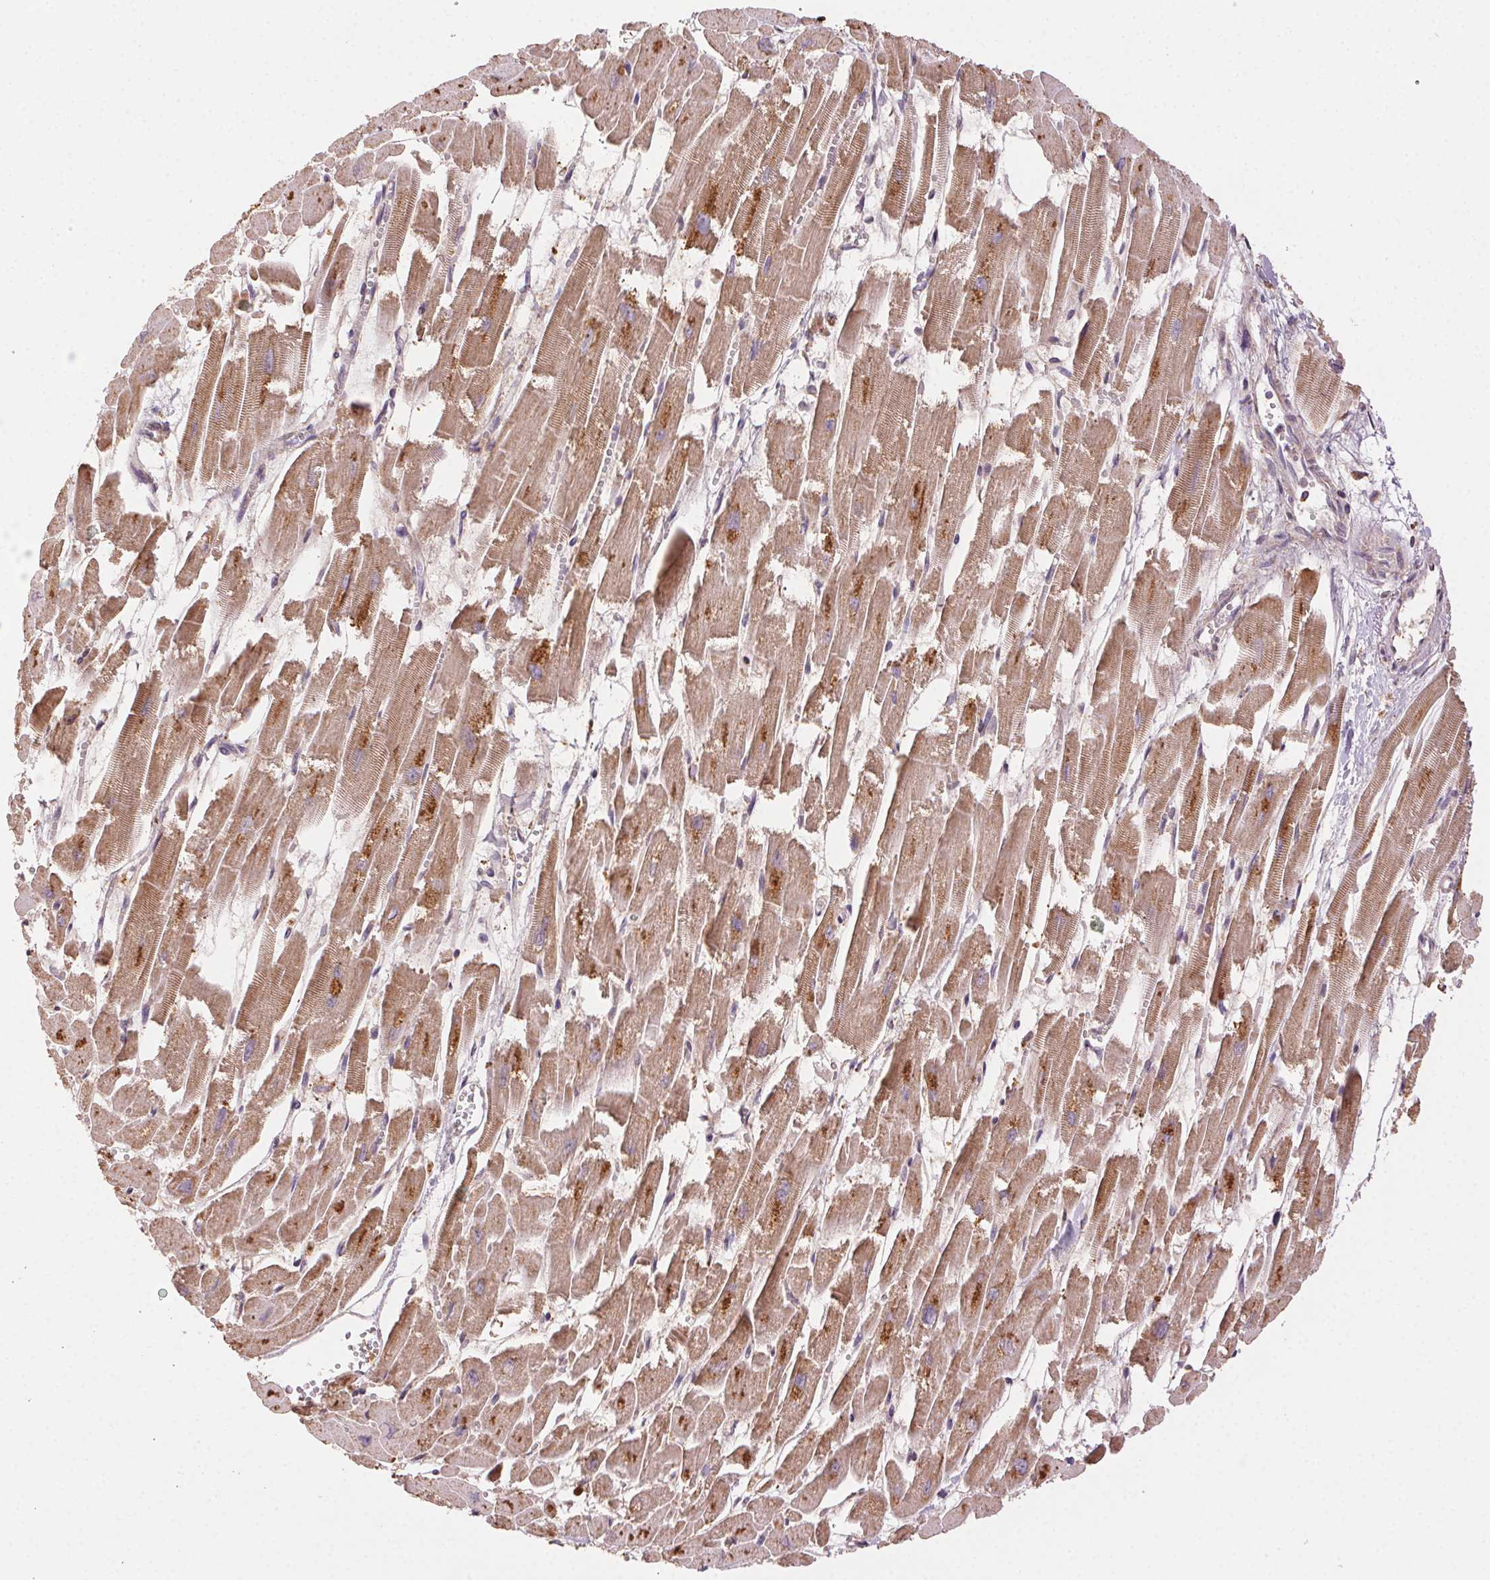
{"staining": {"intensity": "moderate", "quantity": ">75%", "location": "cytoplasmic/membranous"}, "tissue": "heart muscle", "cell_type": "Cardiomyocytes", "image_type": "normal", "snomed": [{"axis": "morphology", "description": "Normal tissue, NOS"}, {"axis": "topography", "description": "Heart"}], "caption": "Heart muscle stained with DAB (3,3'-diaminobenzidine) immunohistochemistry shows medium levels of moderate cytoplasmic/membranous staining in approximately >75% of cardiomyocytes.", "gene": "FNBP1L", "patient": {"sex": "female", "age": 52}}